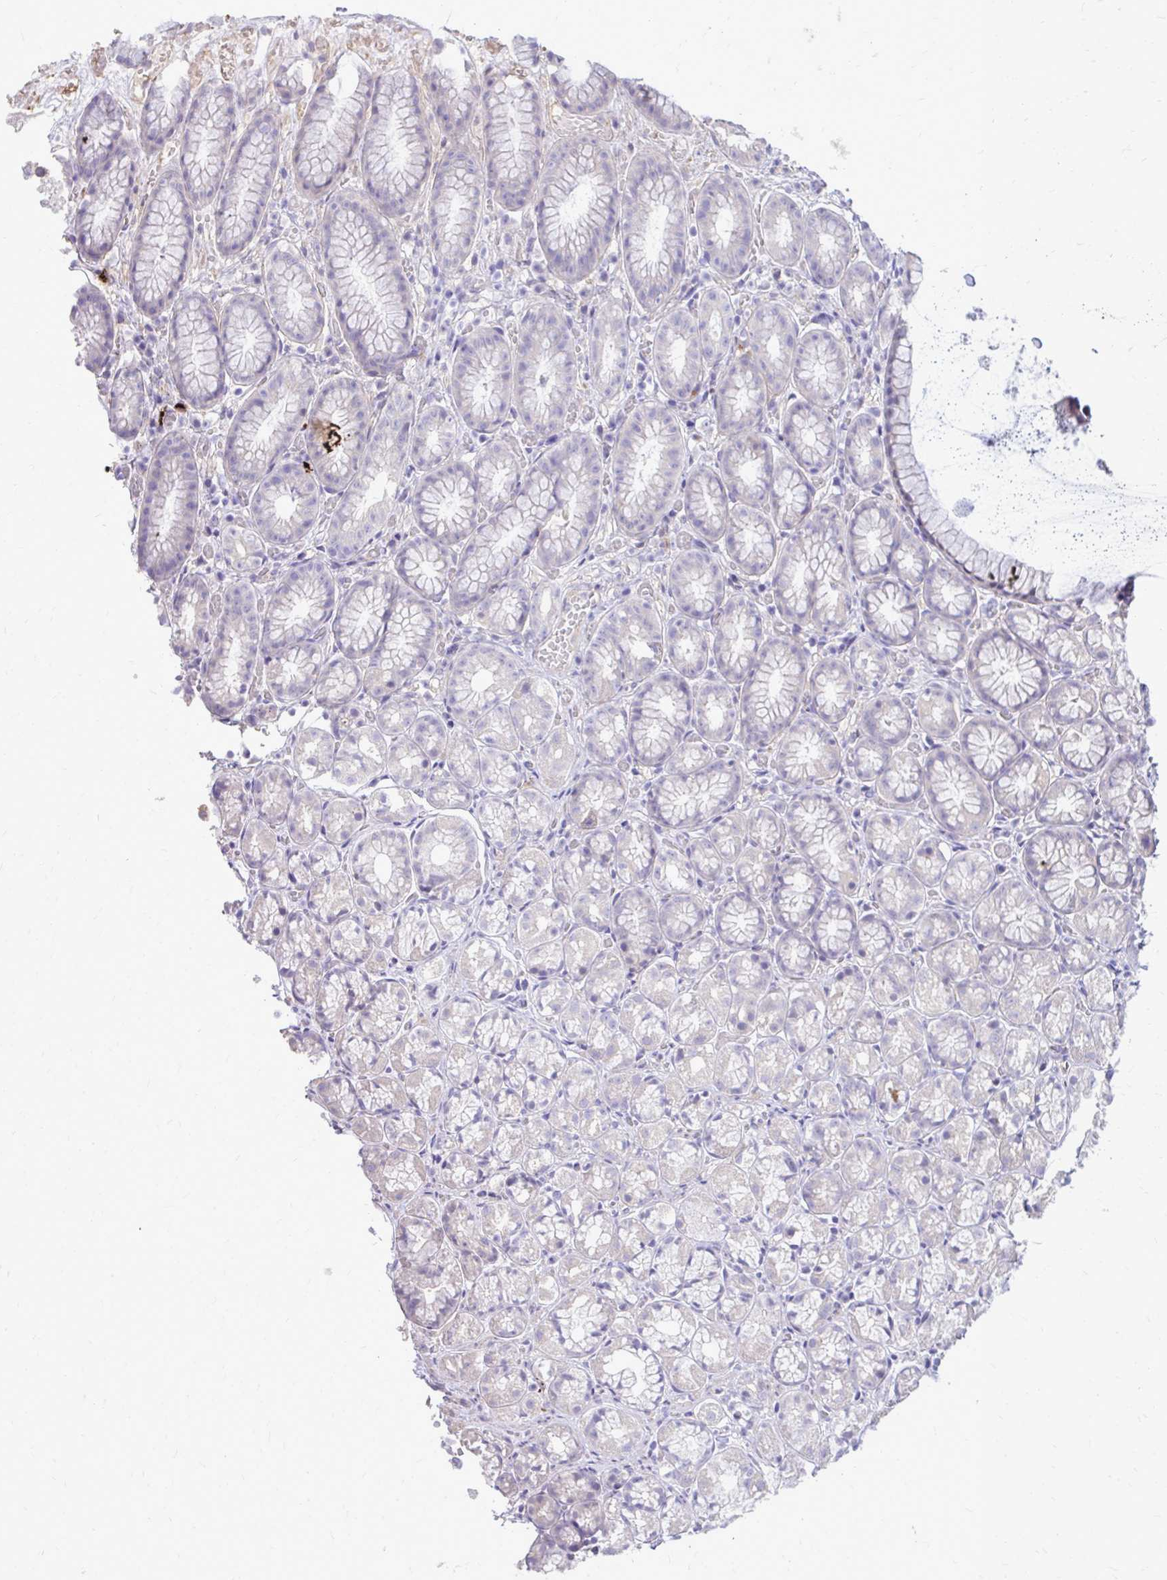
{"staining": {"intensity": "negative", "quantity": "none", "location": "none"}, "tissue": "stomach", "cell_type": "Glandular cells", "image_type": "normal", "snomed": [{"axis": "morphology", "description": "Normal tissue, NOS"}, {"axis": "topography", "description": "Smooth muscle"}, {"axis": "topography", "description": "Stomach"}], "caption": "A histopathology image of stomach stained for a protein displays no brown staining in glandular cells. (DAB IHC with hematoxylin counter stain).", "gene": "TP53I11", "patient": {"sex": "male", "age": 70}}